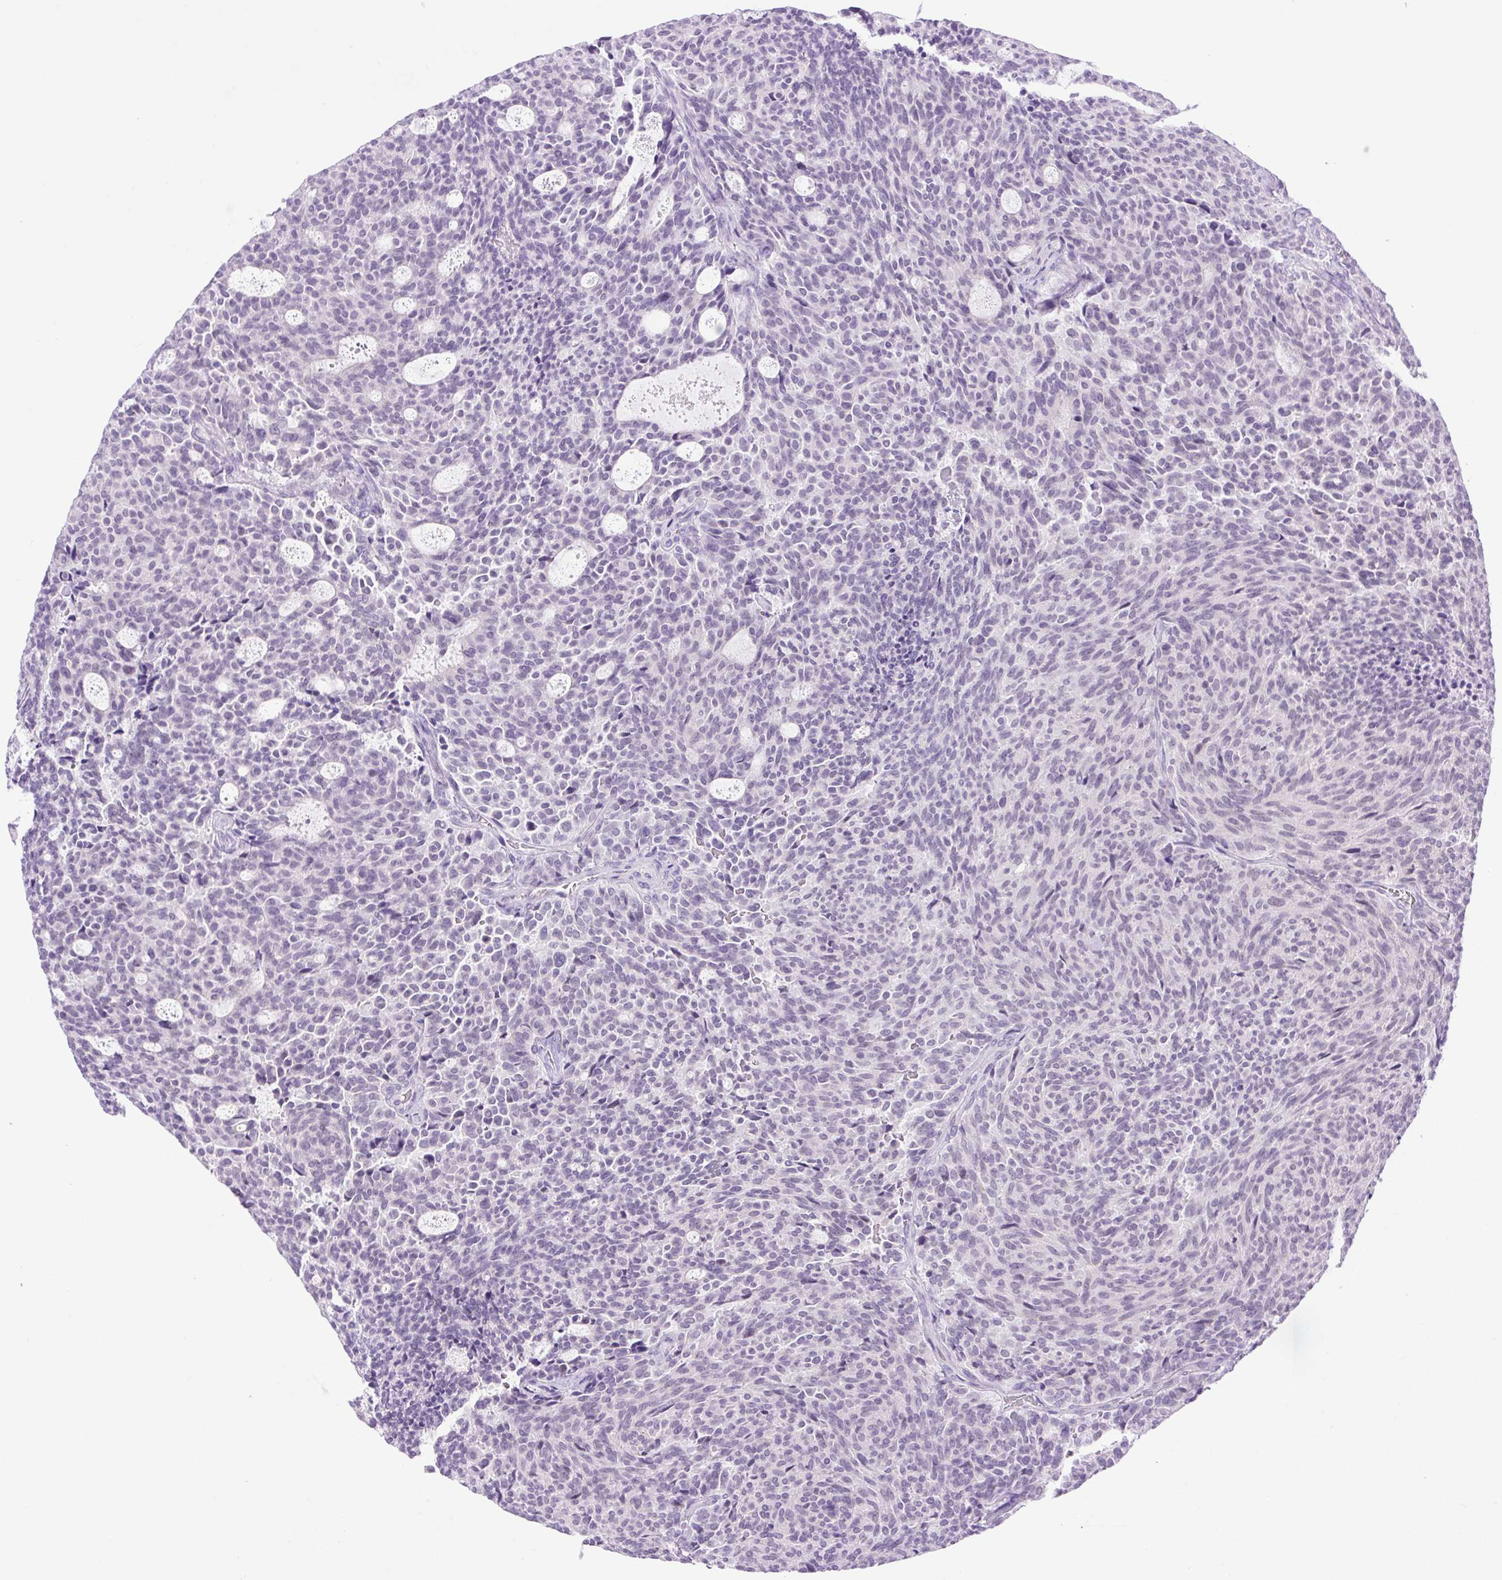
{"staining": {"intensity": "negative", "quantity": "none", "location": "none"}, "tissue": "carcinoid", "cell_type": "Tumor cells", "image_type": "cancer", "snomed": [{"axis": "morphology", "description": "Carcinoid, malignant, NOS"}, {"axis": "topography", "description": "Pancreas"}], "caption": "Immunohistochemistry photomicrograph of carcinoid (malignant) stained for a protein (brown), which shows no expression in tumor cells.", "gene": "KPNA1", "patient": {"sex": "female", "age": 54}}